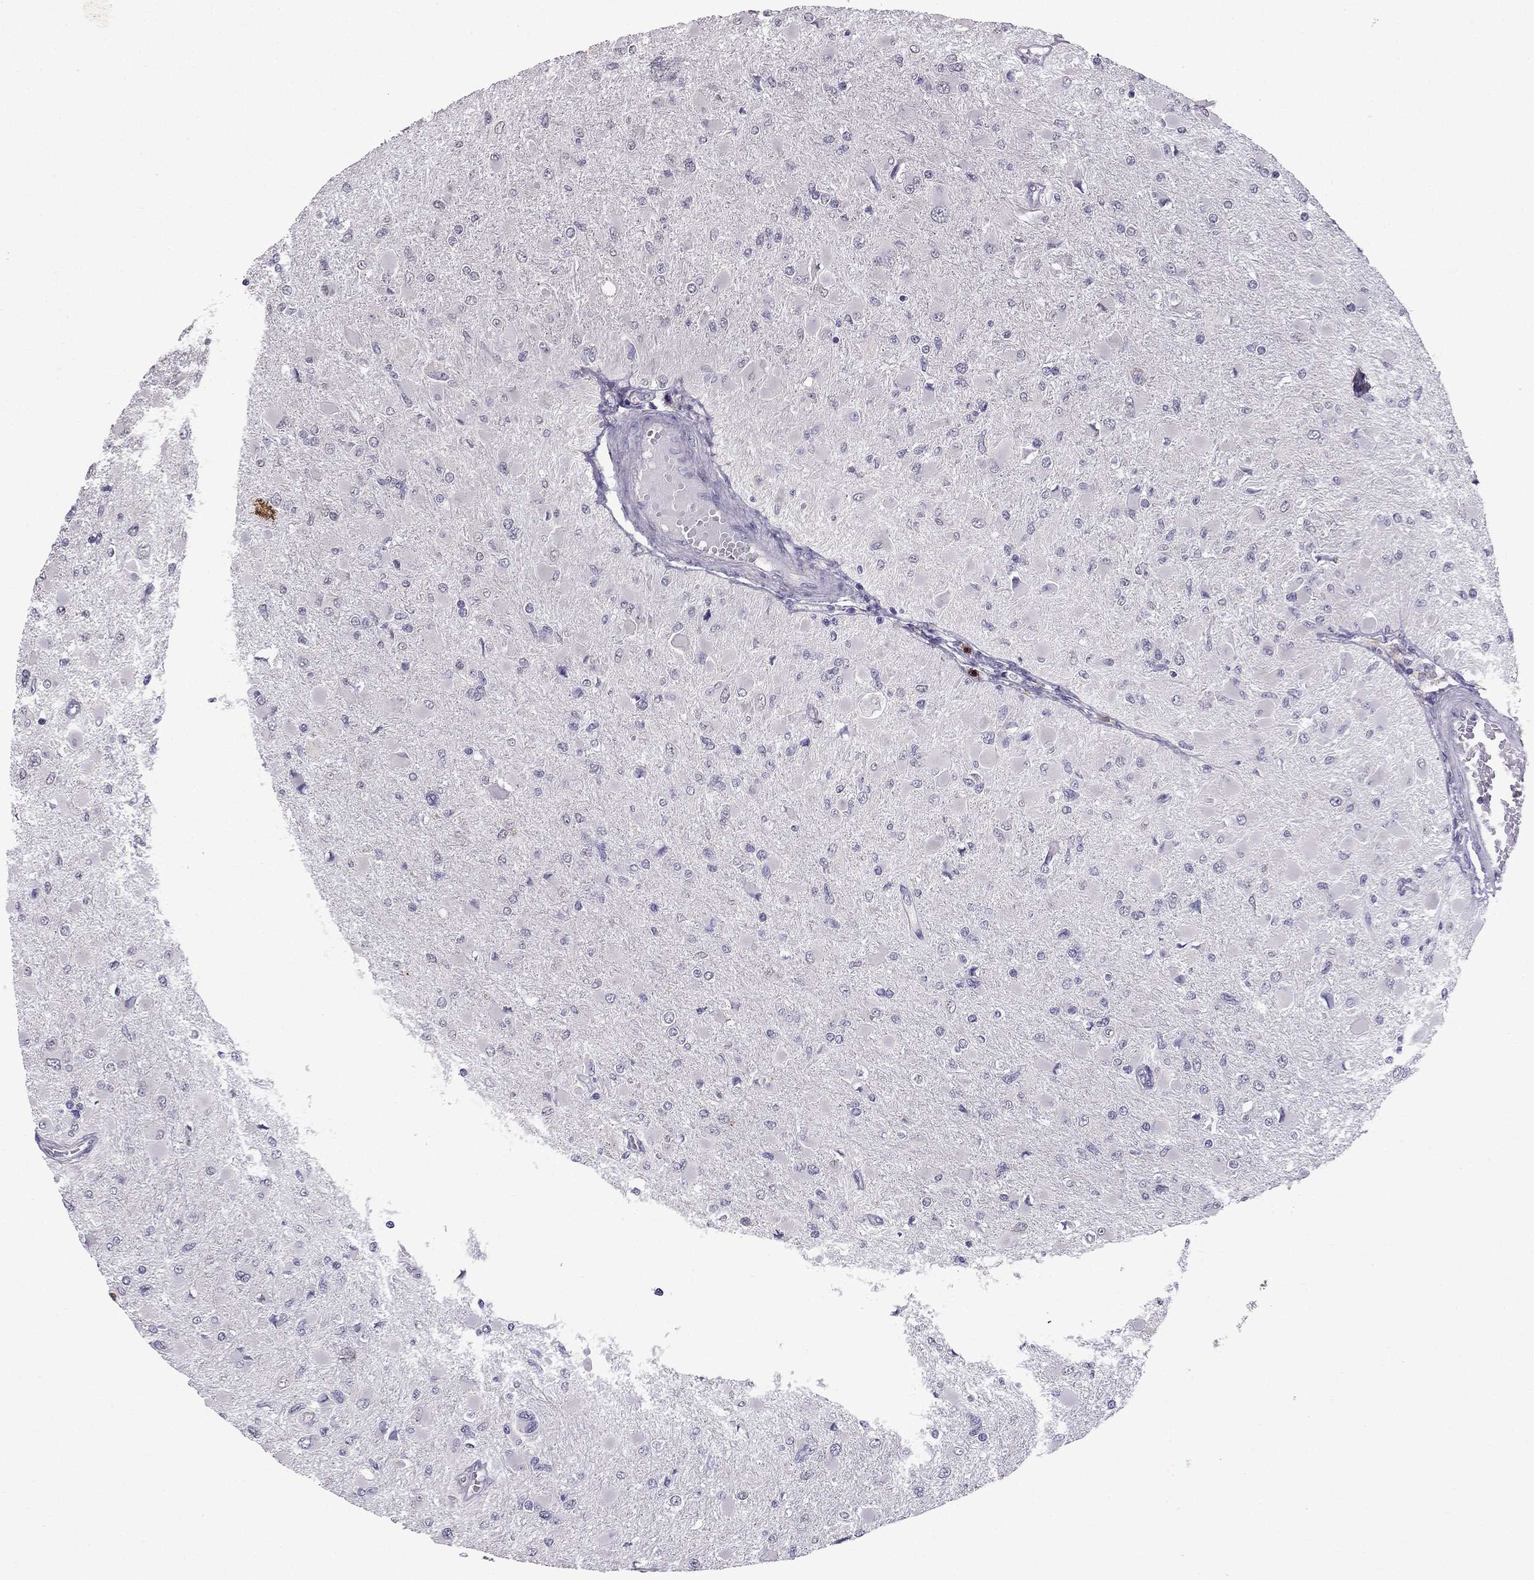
{"staining": {"intensity": "negative", "quantity": "none", "location": "none"}, "tissue": "glioma", "cell_type": "Tumor cells", "image_type": "cancer", "snomed": [{"axis": "morphology", "description": "Glioma, malignant, High grade"}, {"axis": "topography", "description": "Cerebral cortex"}], "caption": "The image reveals no significant positivity in tumor cells of malignant glioma (high-grade).", "gene": "SCG5", "patient": {"sex": "female", "age": 36}}